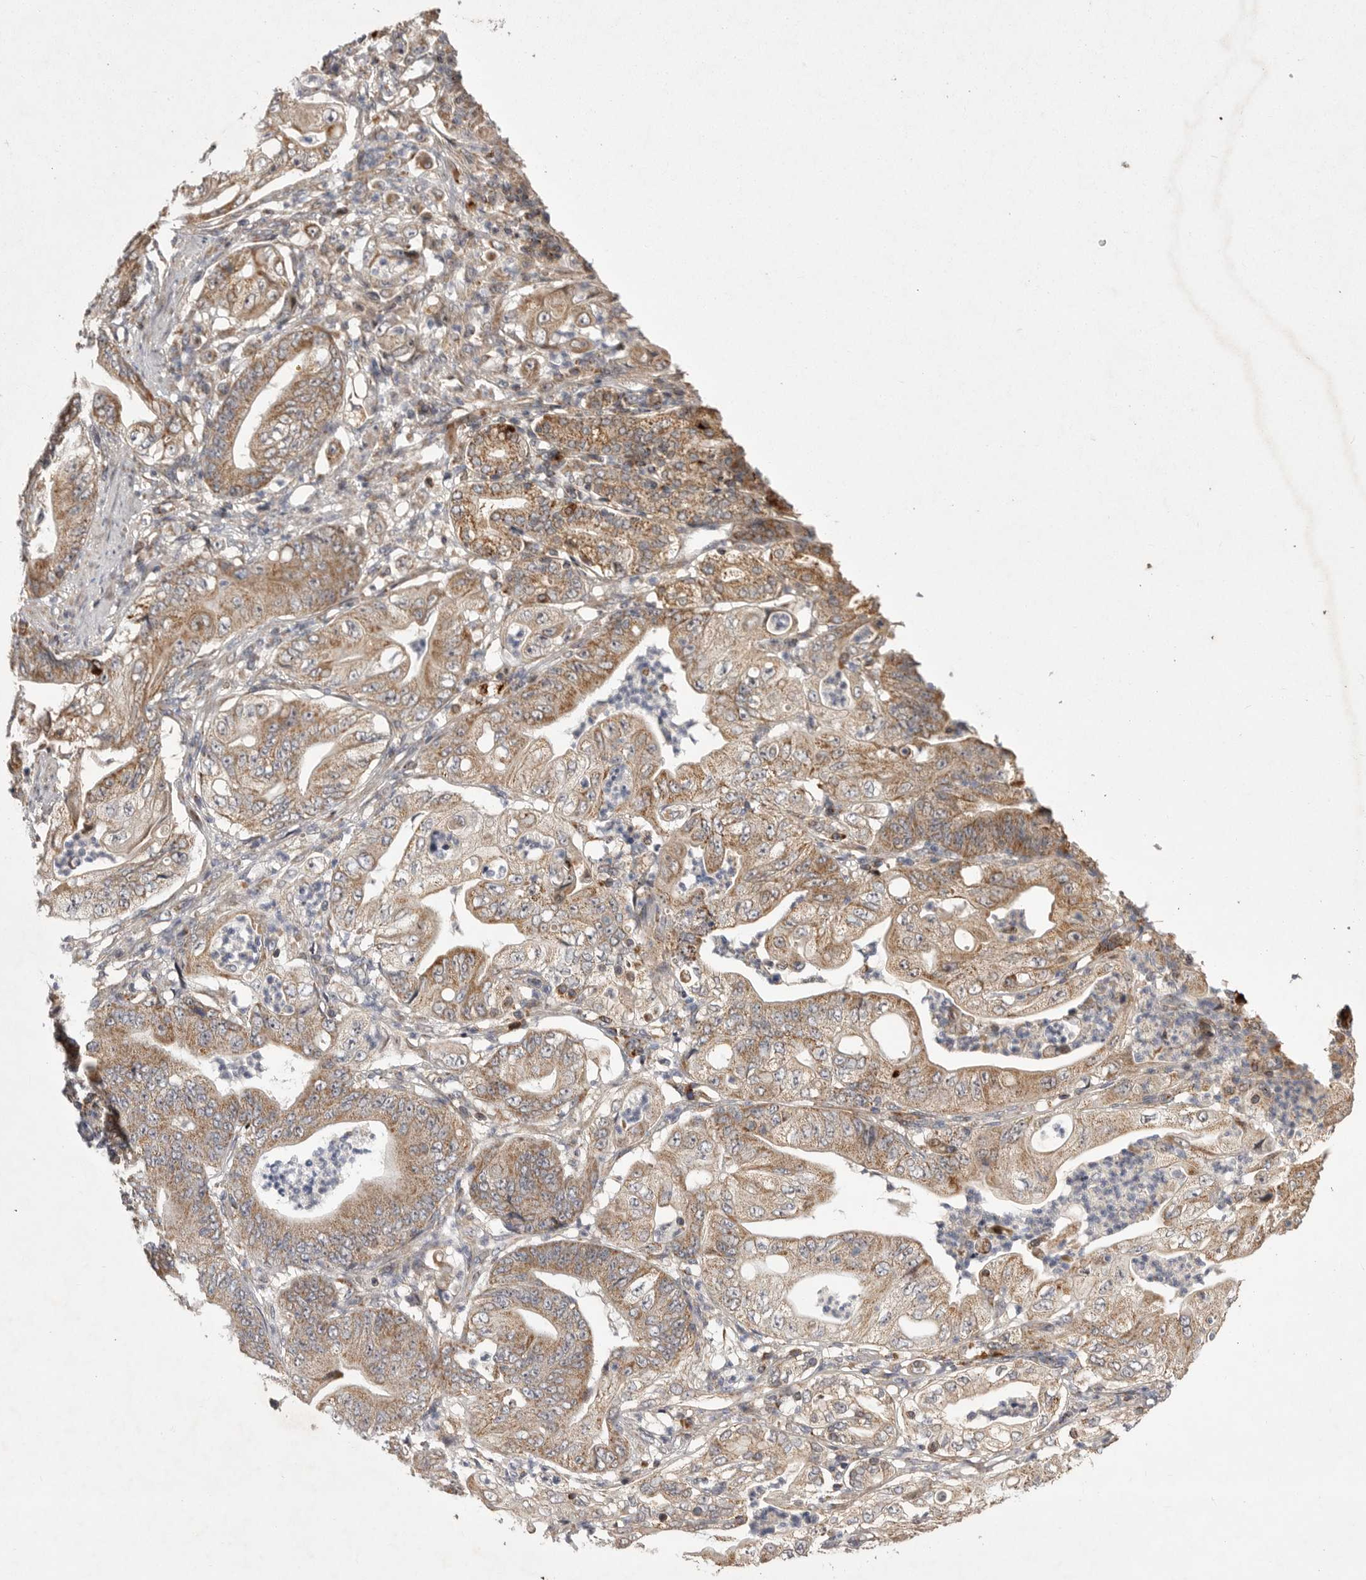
{"staining": {"intensity": "moderate", "quantity": ">75%", "location": "cytoplasmic/membranous"}, "tissue": "stomach cancer", "cell_type": "Tumor cells", "image_type": "cancer", "snomed": [{"axis": "morphology", "description": "Adenocarcinoma, NOS"}, {"axis": "topography", "description": "Stomach"}], "caption": "IHC of human stomach cancer demonstrates medium levels of moderate cytoplasmic/membranous positivity in about >75% of tumor cells.", "gene": "KYAT3", "patient": {"sex": "female", "age": 73}}